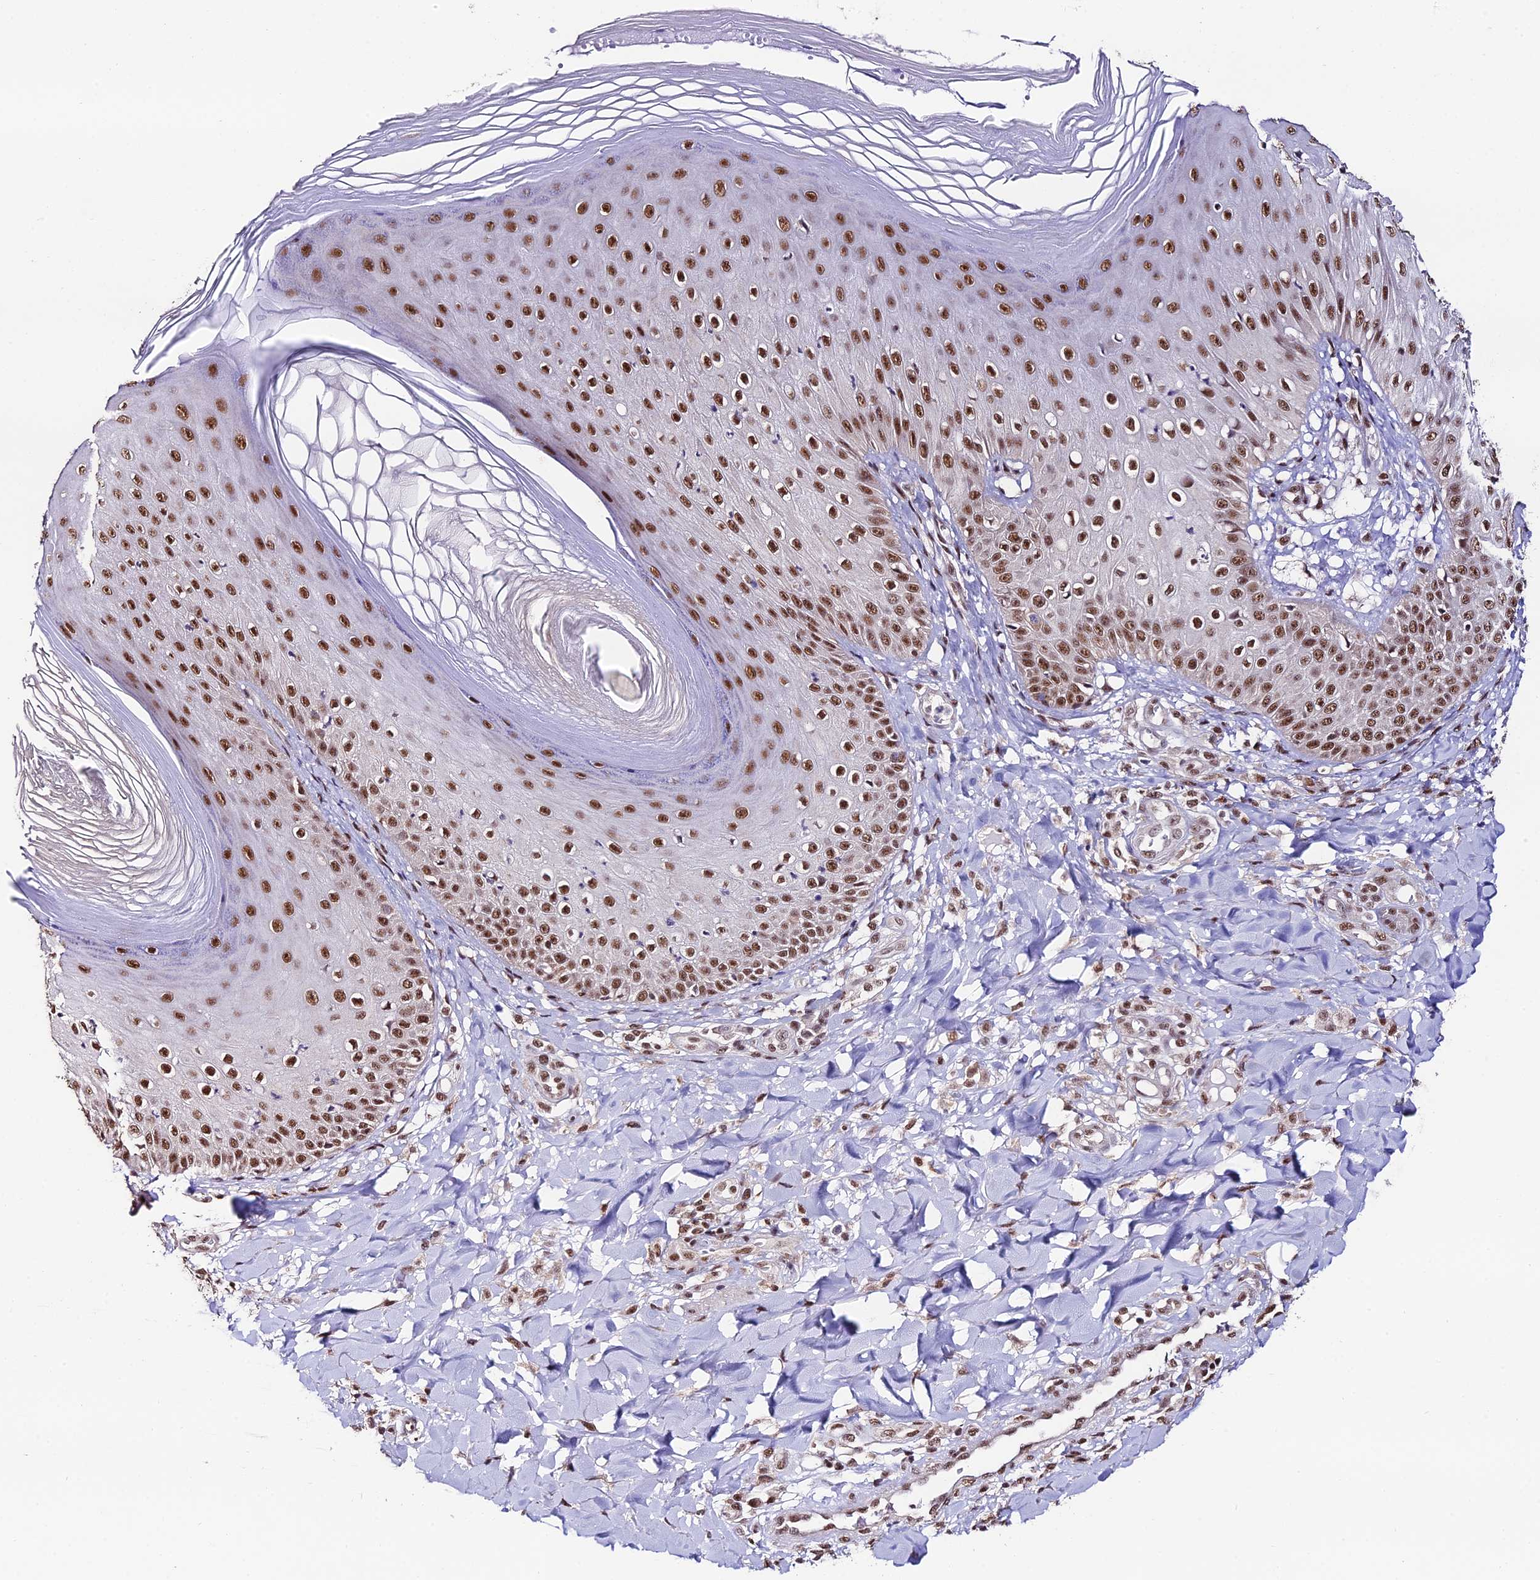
{"staining": {"intensity": "moderate", "quantity": ">75%", "location": "nuclear"}, "tissue": "skin", "cell_type": "Epidermal cells", "image_type": "normal", "snomed": [{"axis": "morphology", "description": "Normal tissue, NOS"}, {"axis": "morphology", "description": "Inflammation, NOS"}, {"axis": "topography", "description": "Soft tissue"}, {"axis": "topography", "description": "Anal"}], "caption": "The histopathology image displays staining of normal skin, revealing moderate nuclear protein positivity (brown color) within epidermal cells.", "gene": "THOC7", "patient": {"sex": "female", "age": 15}}